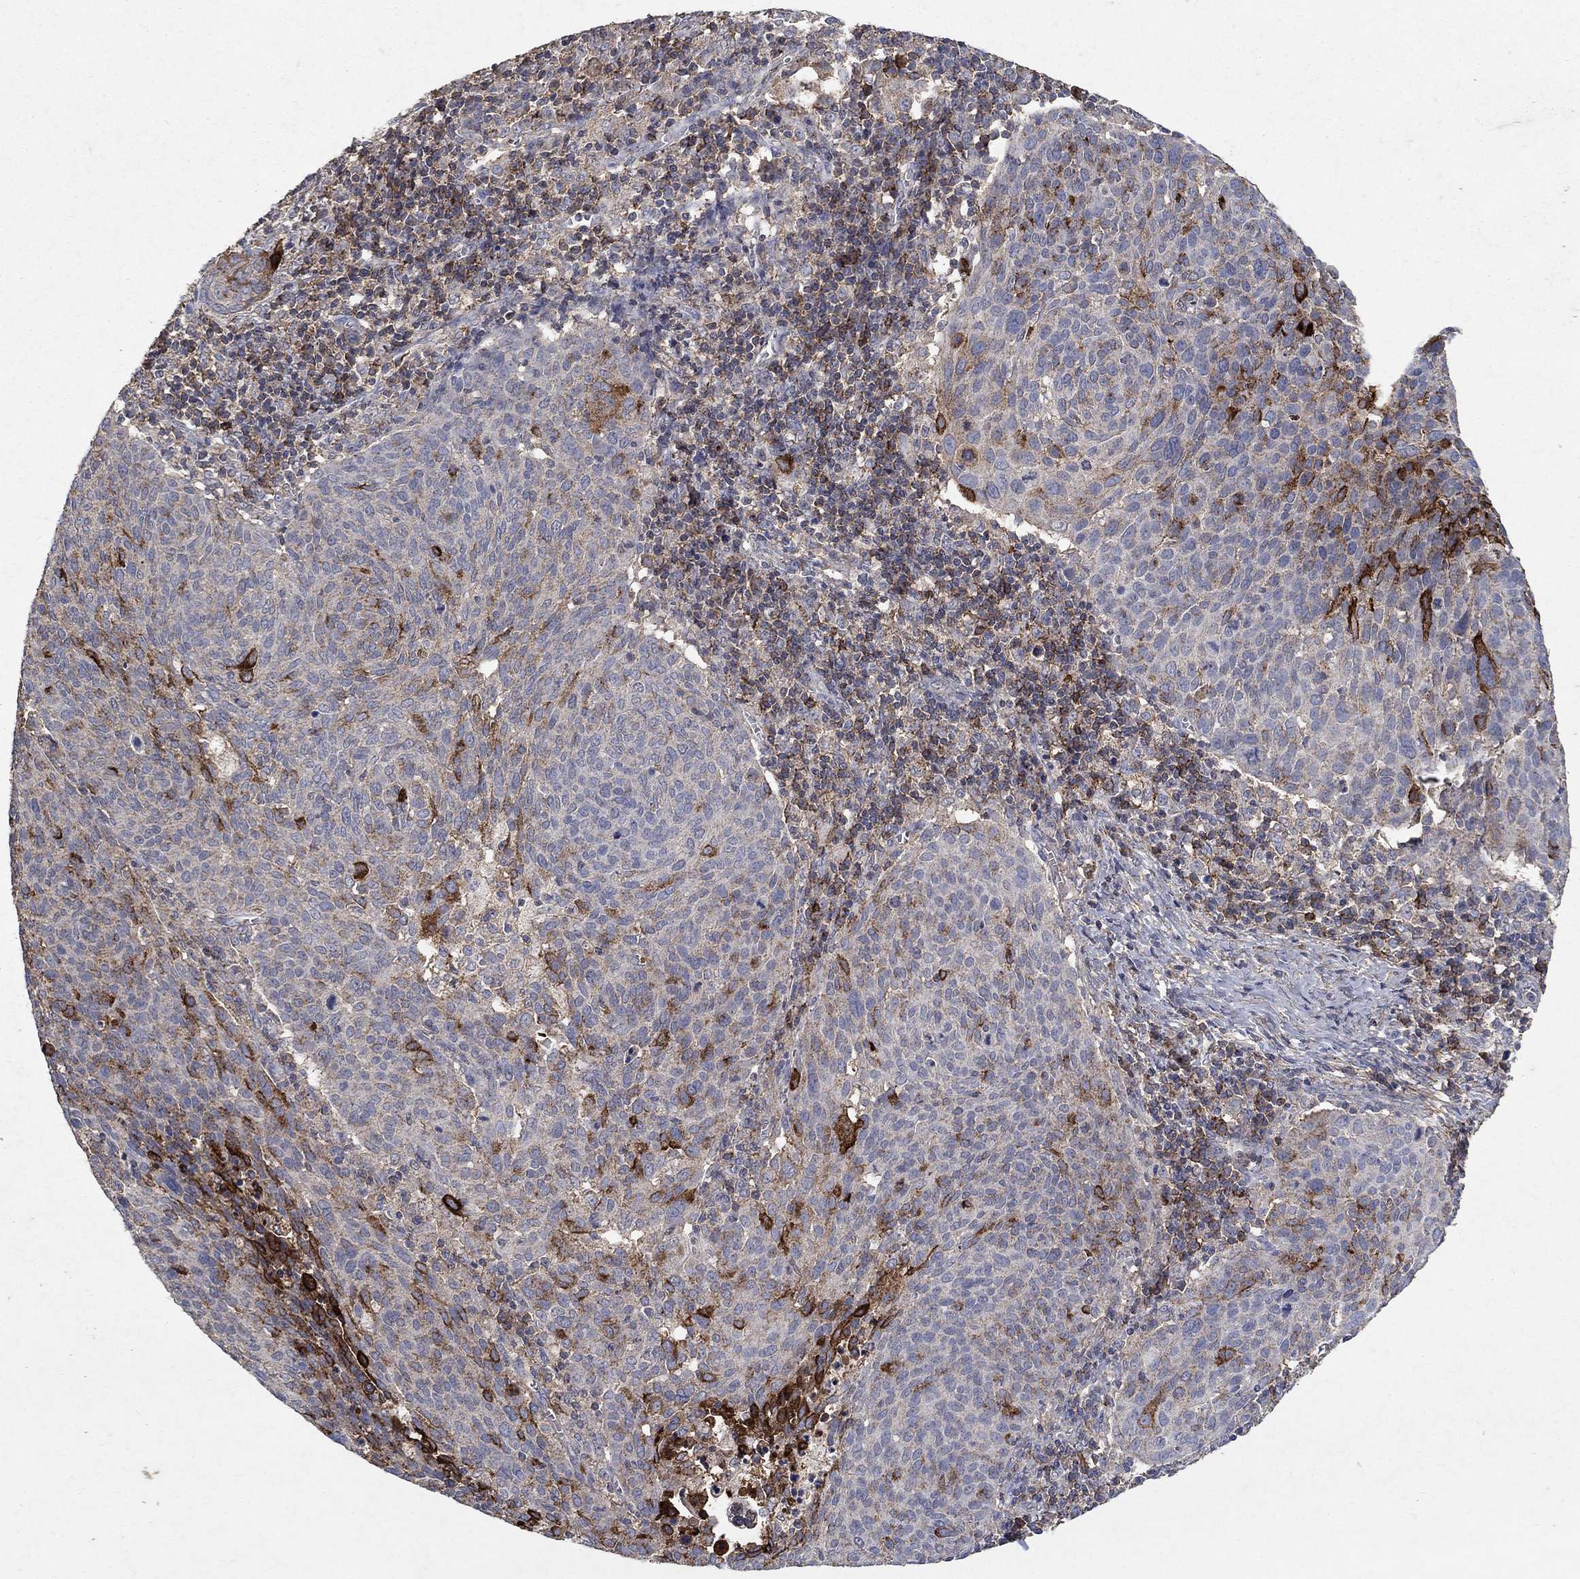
{"staining": {"intensity": "strong", "quantity": "<25%", "location": "cytoplasmic/membranous"}, "tissue": "cervical cancer", "cell_type": "Tumor cells", "image_type": "cancer", "snomed": [{"axis": "morphology", "description": "Squamous cell carcinoma, NOS"}, {"axis": "topography", "description": "Cervix"}], "caption": "Cervical cancer (squamous cell carcinoma) stained for a protein displays strong cytoplasmic/membranous positivity in tumor cells. The staining was performed using DAB (3,3'-diaminobenzidine) to visualize the protein expression in brown, while the nuclei were stained in blue with hematoxylin (Magnification: 20x).", "gene": "CD24", "patient": {"sex": "female", "age": 39}}